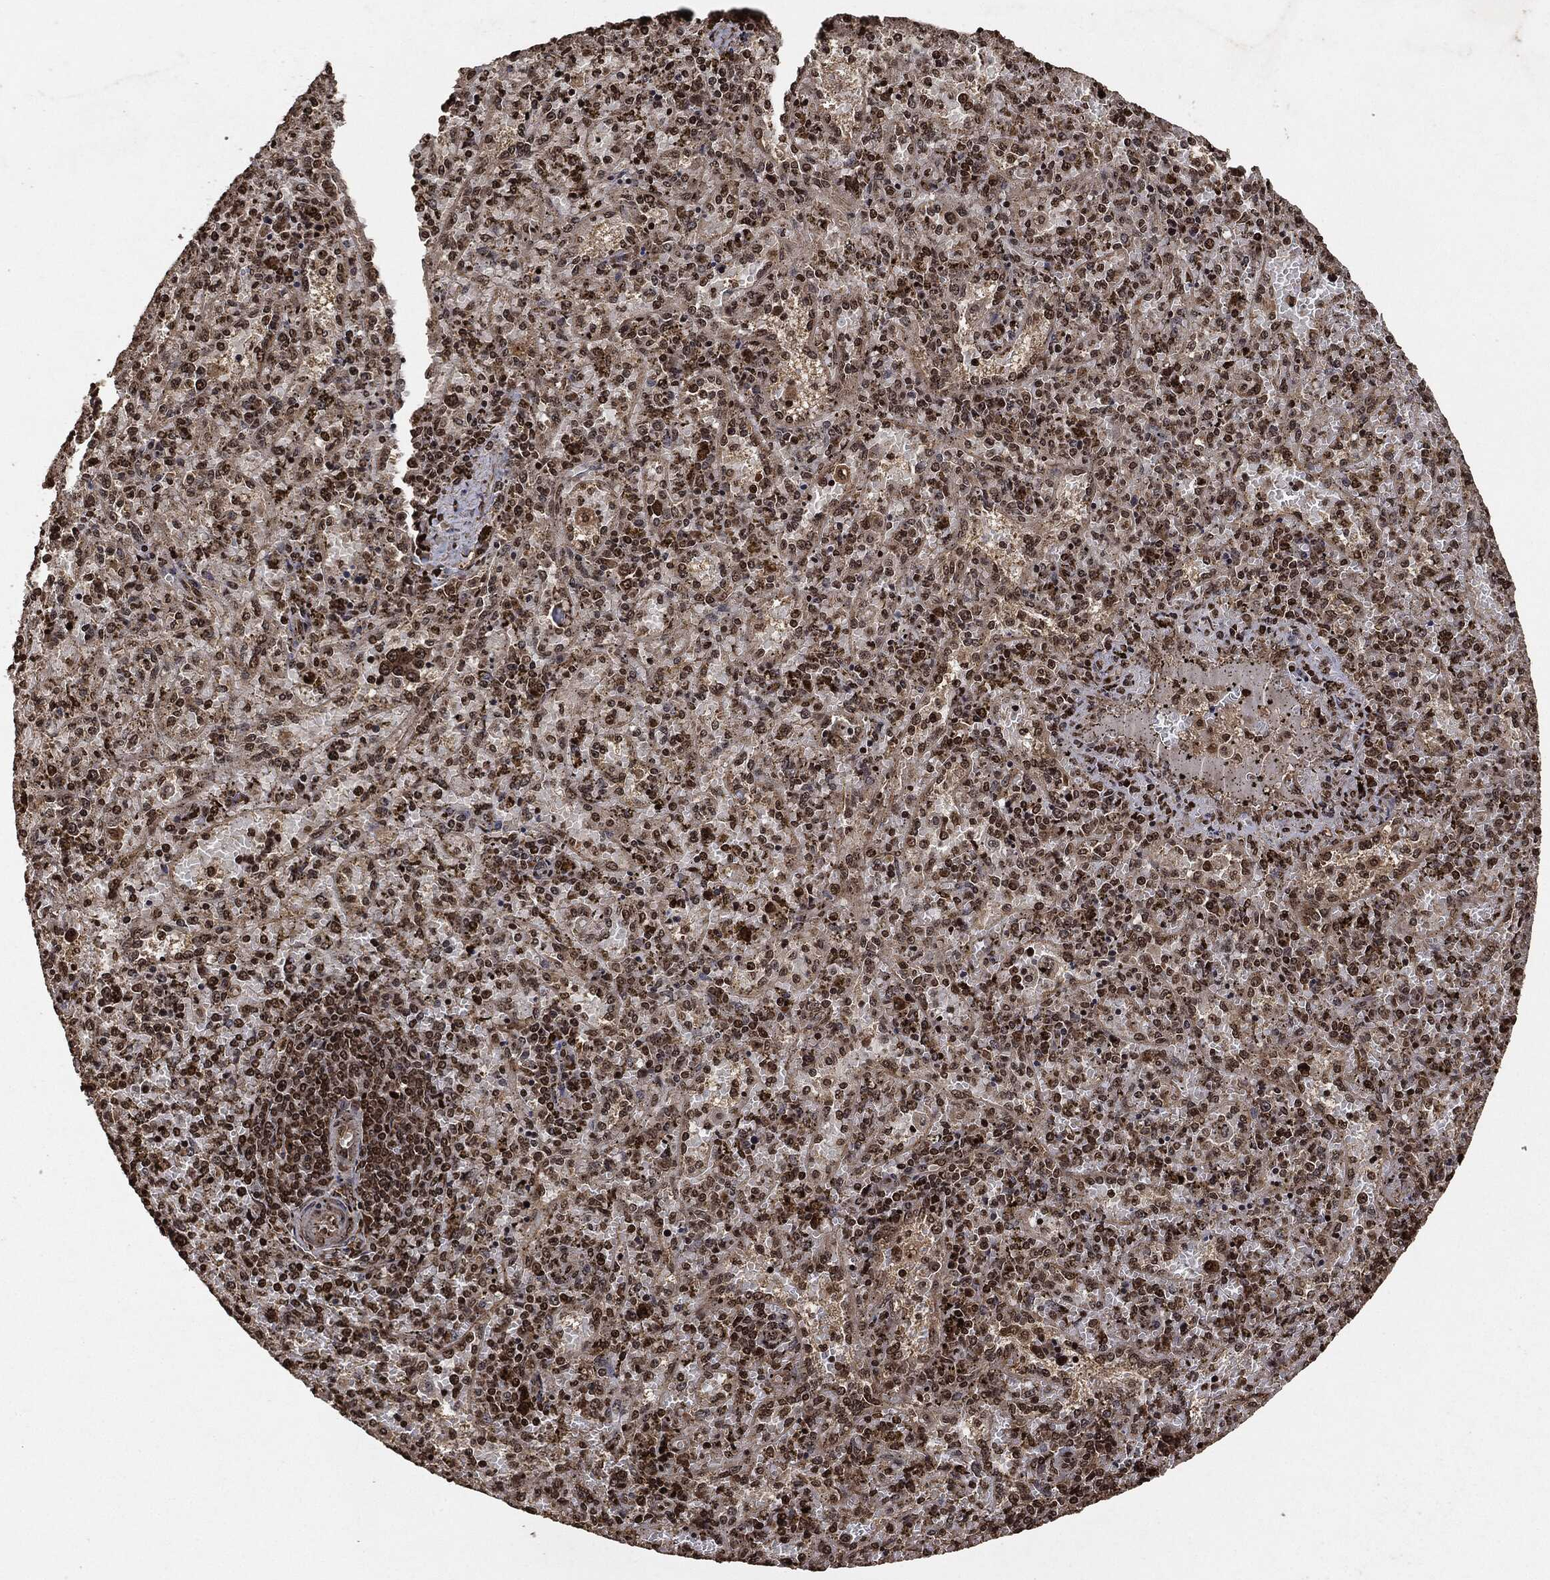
{"staining": {"intensity": "moderate", "quantity": ">75%", "location": "nuclear"}, "tissue": "spleen", "cell_type": "Cells in red pulp", "image_type": "normal", "snomed": [{"axis": "morphology", "description": "Normal tissue, NOS"}, {"axis": "topography", "description": "Spleen"}], "caption": "Approximately >75% of cells in red pulp in normal human spleen reveal moderate nuclear protein staining as visualized by brown immunohistochemical staining.", "gene": "PDK1", "patient": {"sex": "female", "age": 50}}